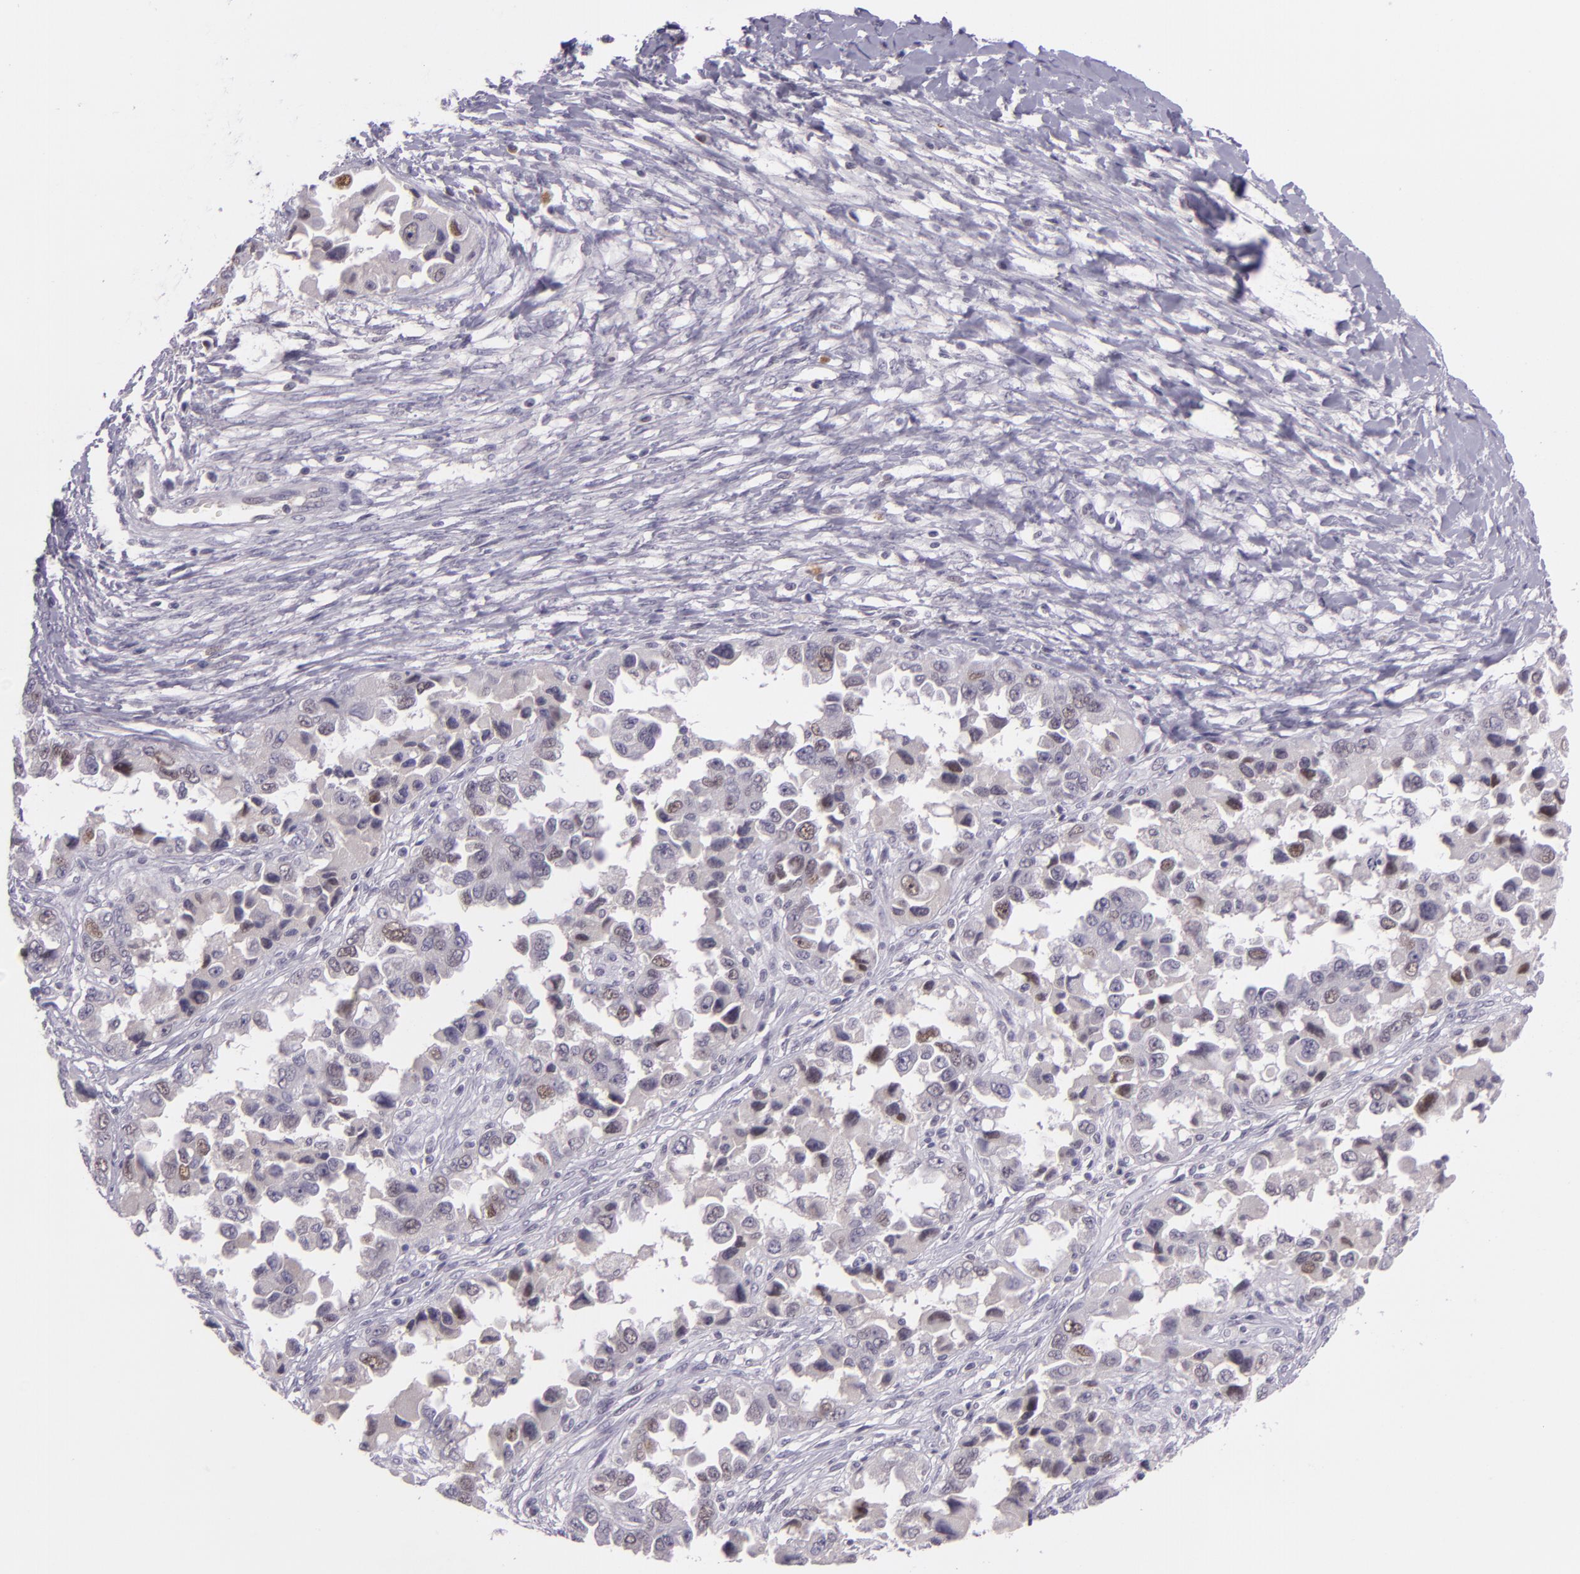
{"staining": {"intensity": "negative", "quantity": "none", "location": "none"}, "tissue": "ovarian cancer", "cell_type": "Tumor cells", "image_type": "cancer", "snomed": [{"axis": "morphology", "description": "Cystadenocarcinoma, serous, NOS"}, {"axis": "topography", "description": "Ovary"}], "caption": "The image exhibits no staining of tumor cells in ovarian cancer (serous cystadenocarcinoma). The staining was performed using DAB to visualize the protein expression in brown, while the nuclei were stained in blue with hematoxylin (Magnification: 20x).", "gene": "CHEK2", "patient": {"sex": "female", "age": 84}}